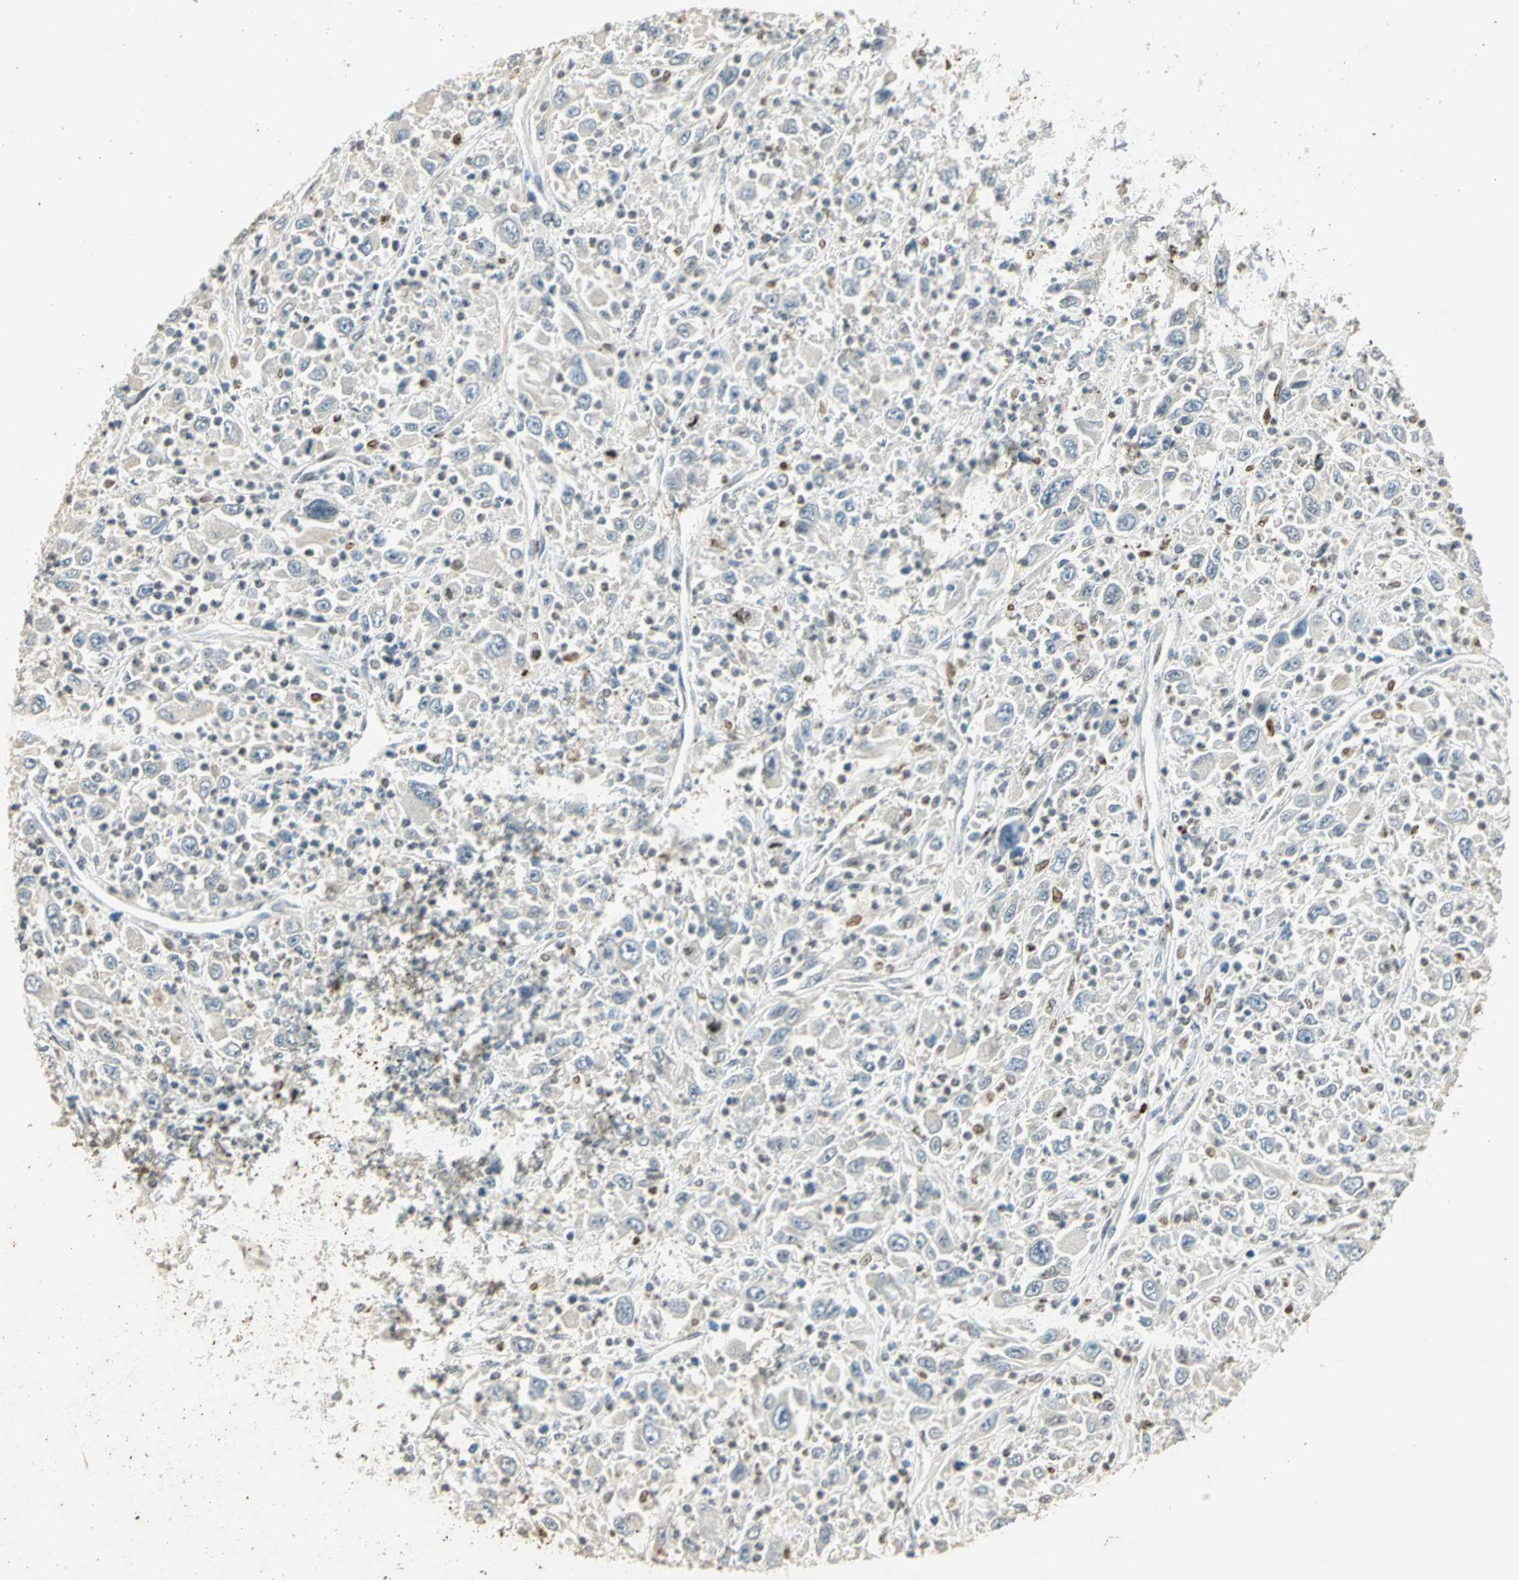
{"staining": {"intensity": "moderate", "quantity": "<25%", "location": "nuclear"}, "tissue": "melanoma", "cell_type": "Tumor cells", "image_type": "cancer", "snomed": [{"axis": "morphology", "description": "Malignant melanoma, Metastatic site"}, {"axis": "topography", "description": "Skin"}], "caption": "Immunohistochemical staining of malignant melanoma (metastatic site) shows low levels of moderate nuclear expression in approximately <25% of tumor cells.", "gene": "AK6", "patient": {"sex": "female", "age": 56}}